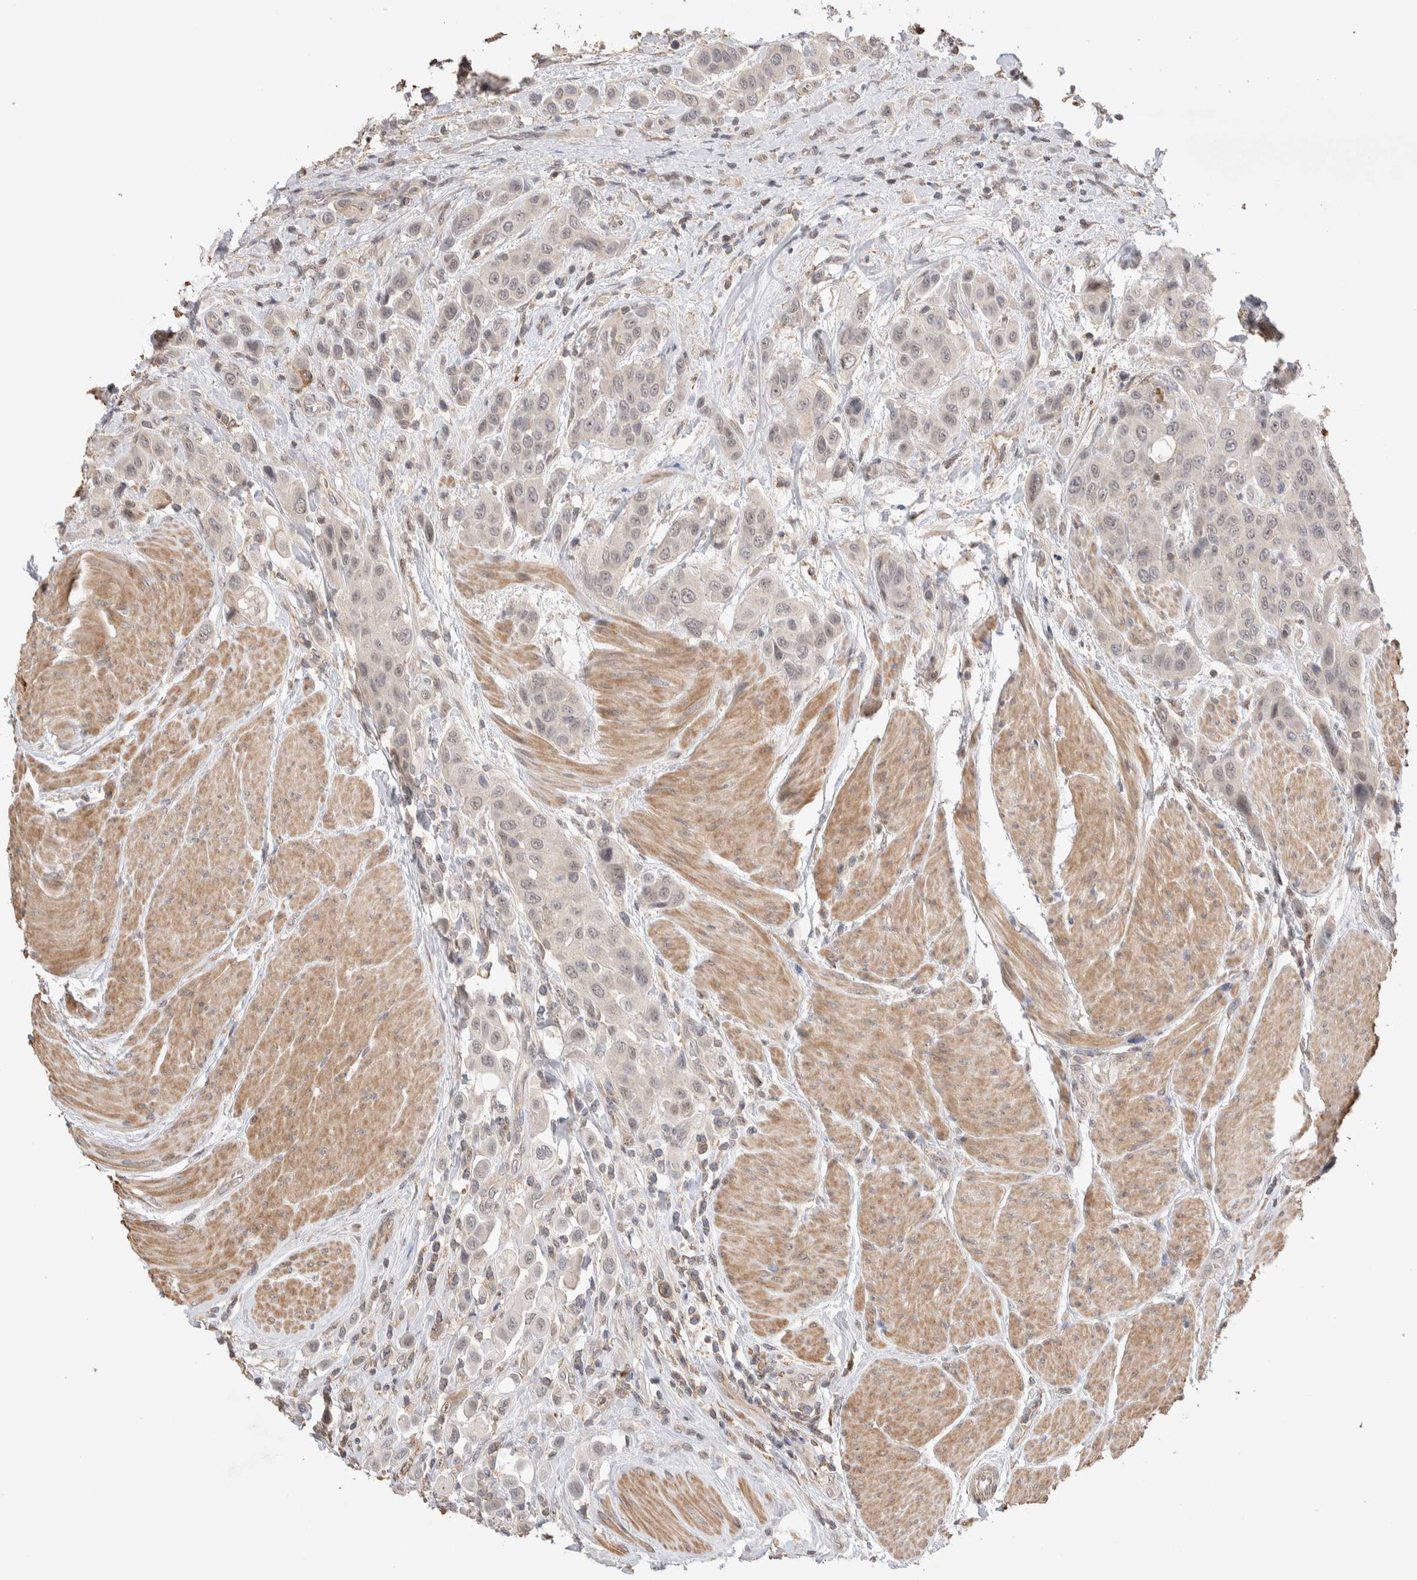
{"staining": {"intensity": "weak", "quantity": "<25%", "location": "nuclear"}, "tissue": "urothelial cancer", "cell_type": "Tumor cells", "image_type": "cancer", "snomed": [{"axis": "morphology", "description": "Urothelial carcinoma, High grade"}, {"axis": "topography", "description": "Urinary bladder"}], "caption": "An immunohistochemistry photomicrograph of urothelial carcinoma (high-grade) is shown. There is no staining in tumor cells of urothelial carcinoma (high-grade).", "gene": "ZNF704", "patient": {"sex": "male", "age": 50}}